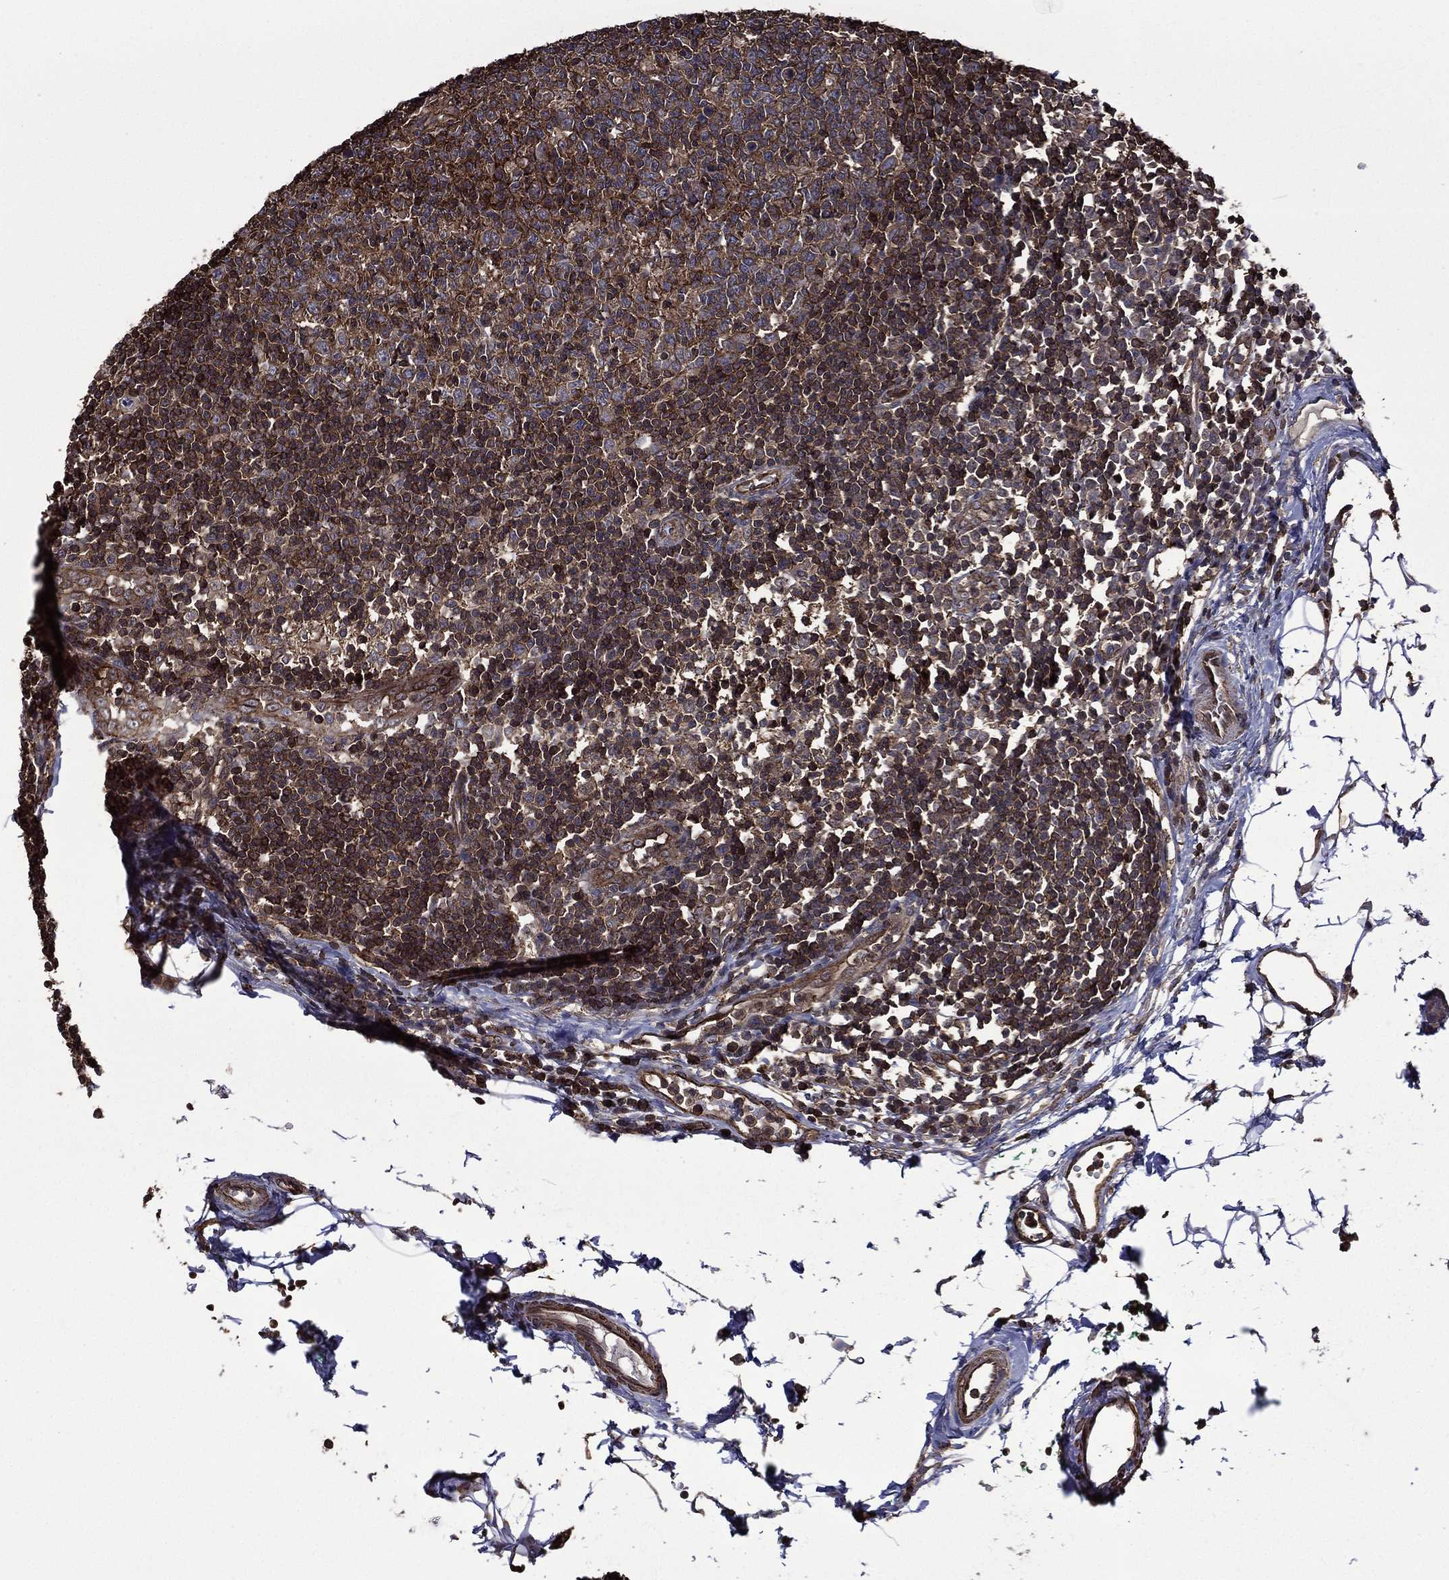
{"staining": {"intensity": "moderate", "quantity": ">75%", "location": "cytoplasmic/membranous"}, "tissue": "lymph node", "cell_type": "Germinal center cells", "image_type": "normal", "snomed": [{"axis": "morphology", "description": "Normal tissue, NOS"}, {"axis": "topography", "description": "Lymph node"}, {"axis": "topography", "description": "Salivary gland"}], "caption": "High-magnification brightfield microscopy of unremarkable lymph node stained with DAB (brown) and counterstained with hematoxylin (blue). germinal center cells exhibit moderate cytoplasmic/membranous positivity is identified in approximately>75% of cells. Ihc stains the protein of interest in brown and the nuclei are stained blue.", "gene": "PLPP3", "patient": {"sex": "male", "age": 83}}